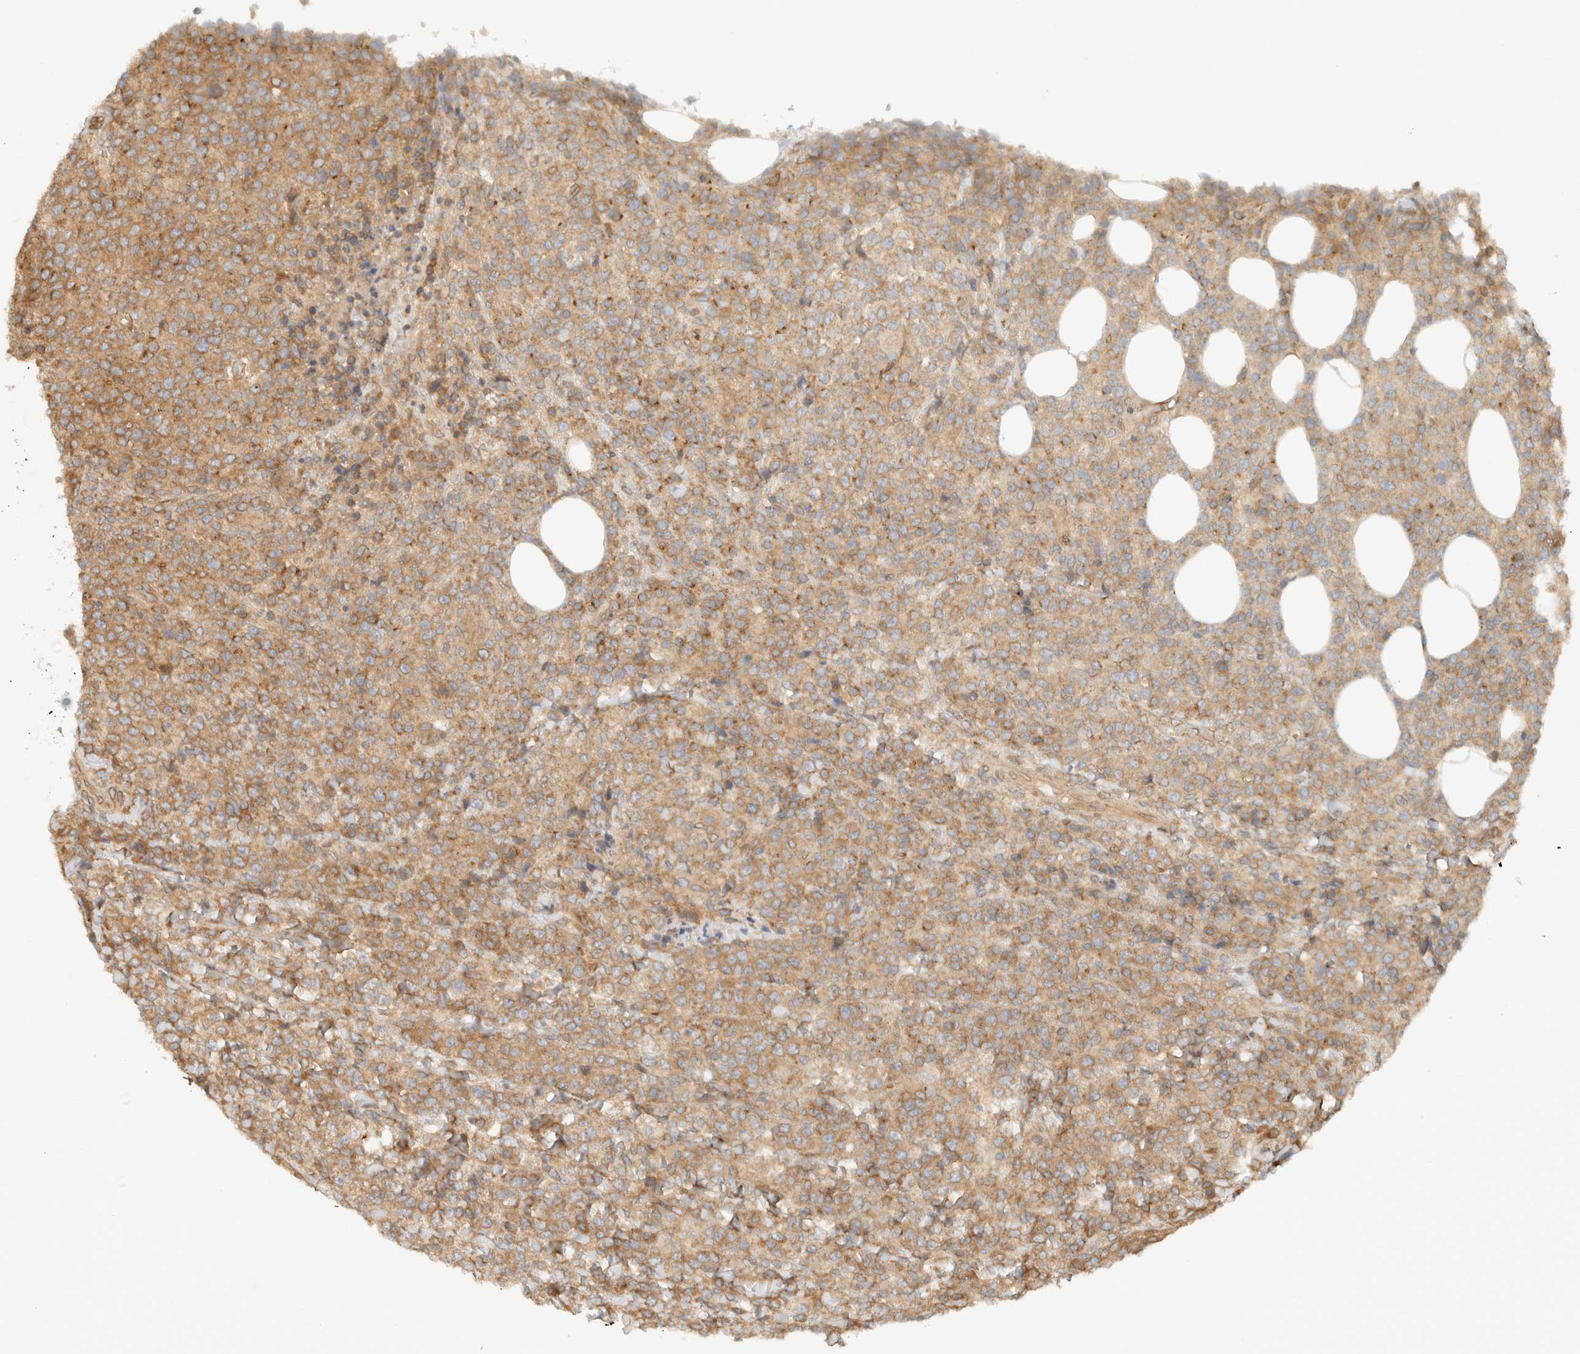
{"staining": {"intensity": "moderate", "quantity": ">75%", "location": "cytoplasmic/membranous"}, "tissue": "lymphoma", "cell_type": "Tumor cells", "image_type": "cancer", "snomed": [{"axis": "morphology", "description": "Malignant lymphoma, non-Hodgkin's type, High grade"}, {"axis": "topography", "description": "Lymph node"}], "caption": "A high-resolution histopathology image shows IHC staining of malignant lymphoma, non-Hodgkin's type (high-grade), which shows moderate cytoplasmic/membranous staining in approximately >75% of tumor cells.", "gene": "ARFGEF2", "patient": {"sex": "male", "age": 13}}